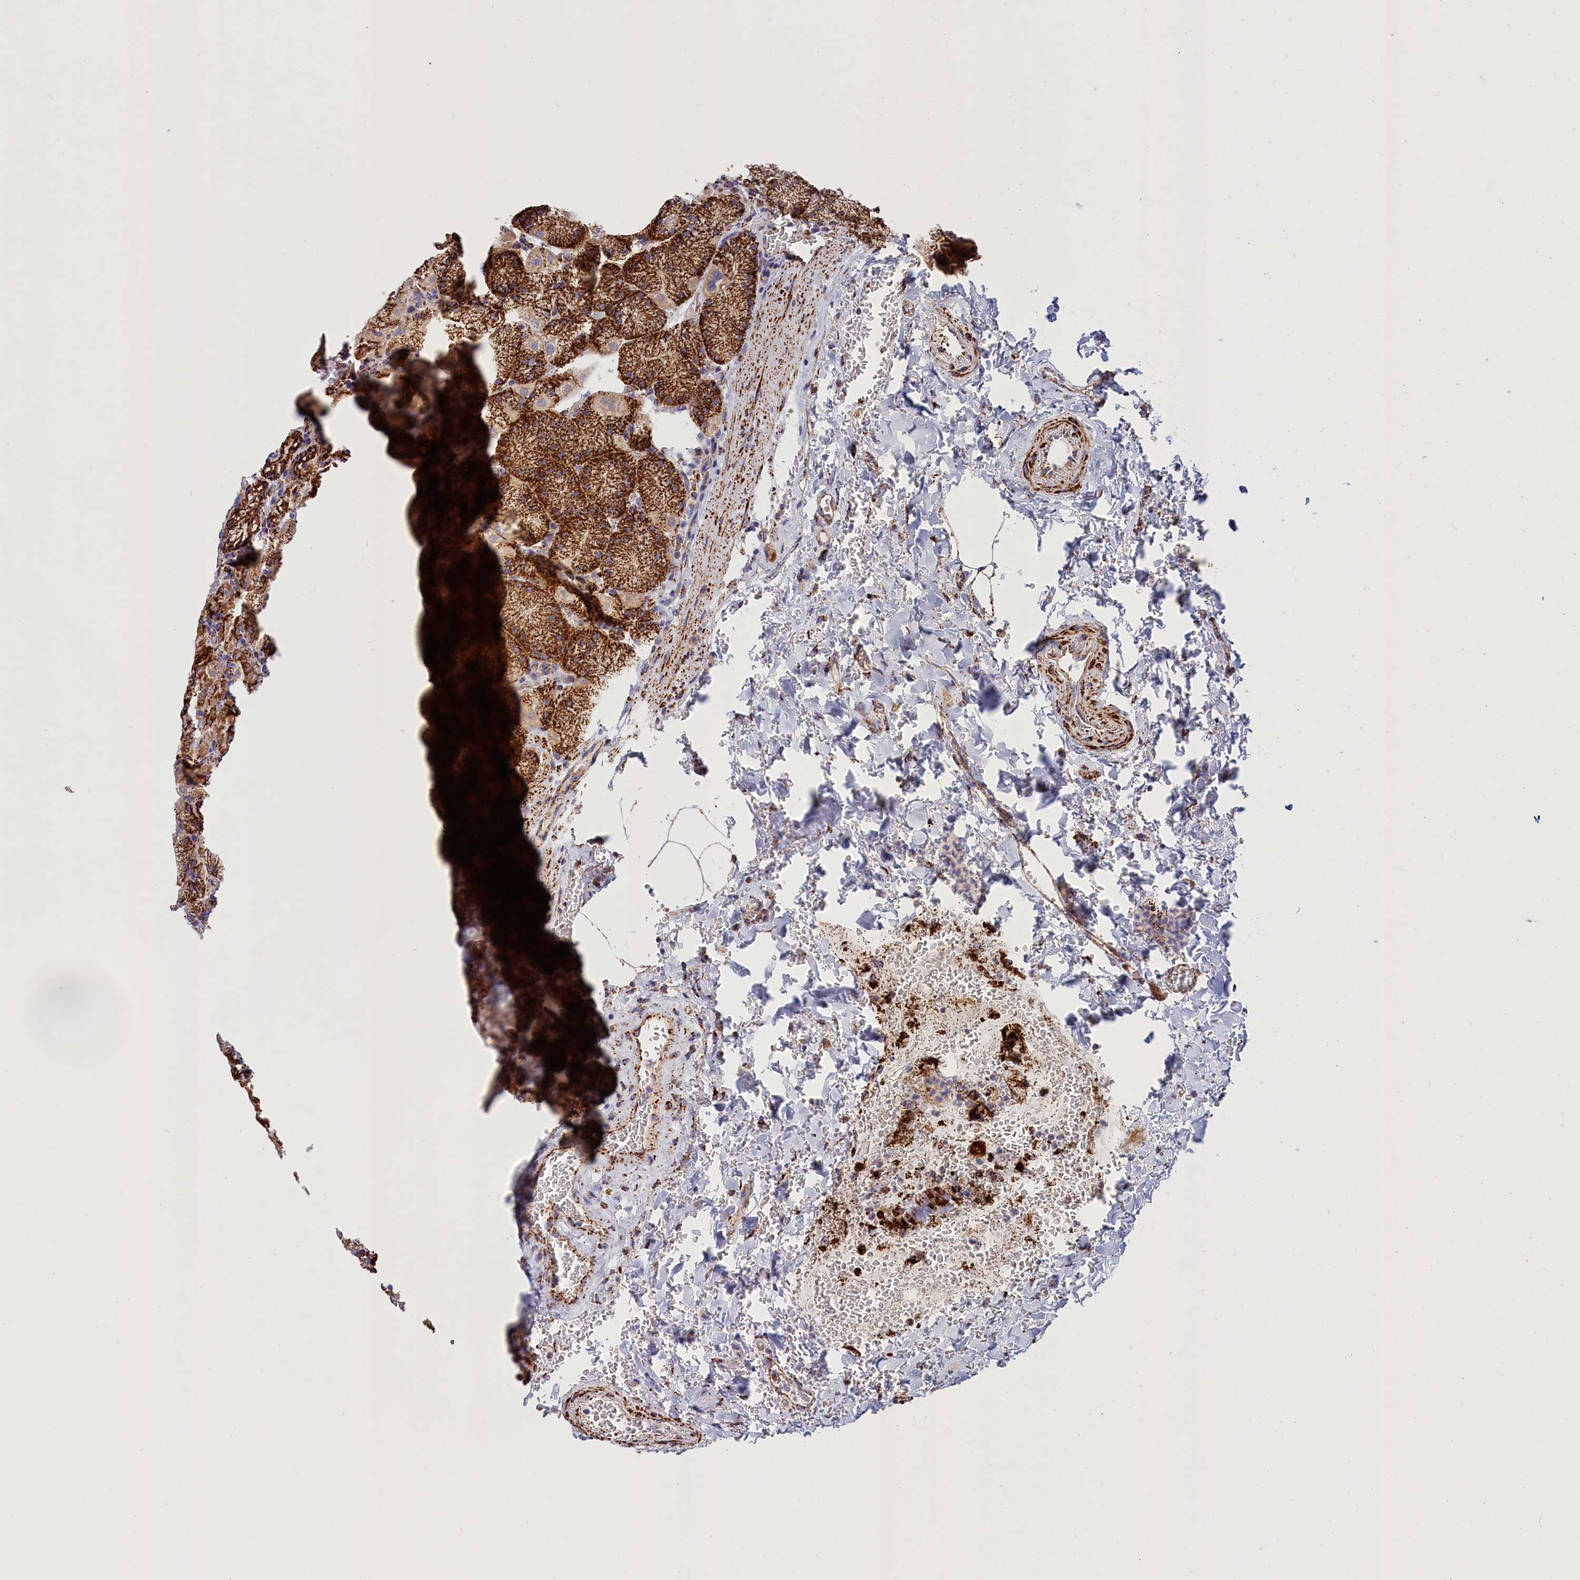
{"staining": {"intensity": "strong", "quantity": ">75%", "location": "cytoplasmic/membranous"}, "tissue": "stomach", "cell_type": "Glandular cells", "image_type": "normal", "snomed": [{"axis": "morphology", "description": "Normal tissue, NOS"}, {"axis": "topography", "description": "Stomach, upper"}, {"axis": "topography", "description": "Stomach, lower"}], "caption": "This is a micrograph of immunohistochemistry (IHC) staining of benign stomach, which shows strong expression in the cytoplasmic/membranous of glandular cells.", "gene": "AKTIP", "patient": {"sex": "male", "age": 80}}